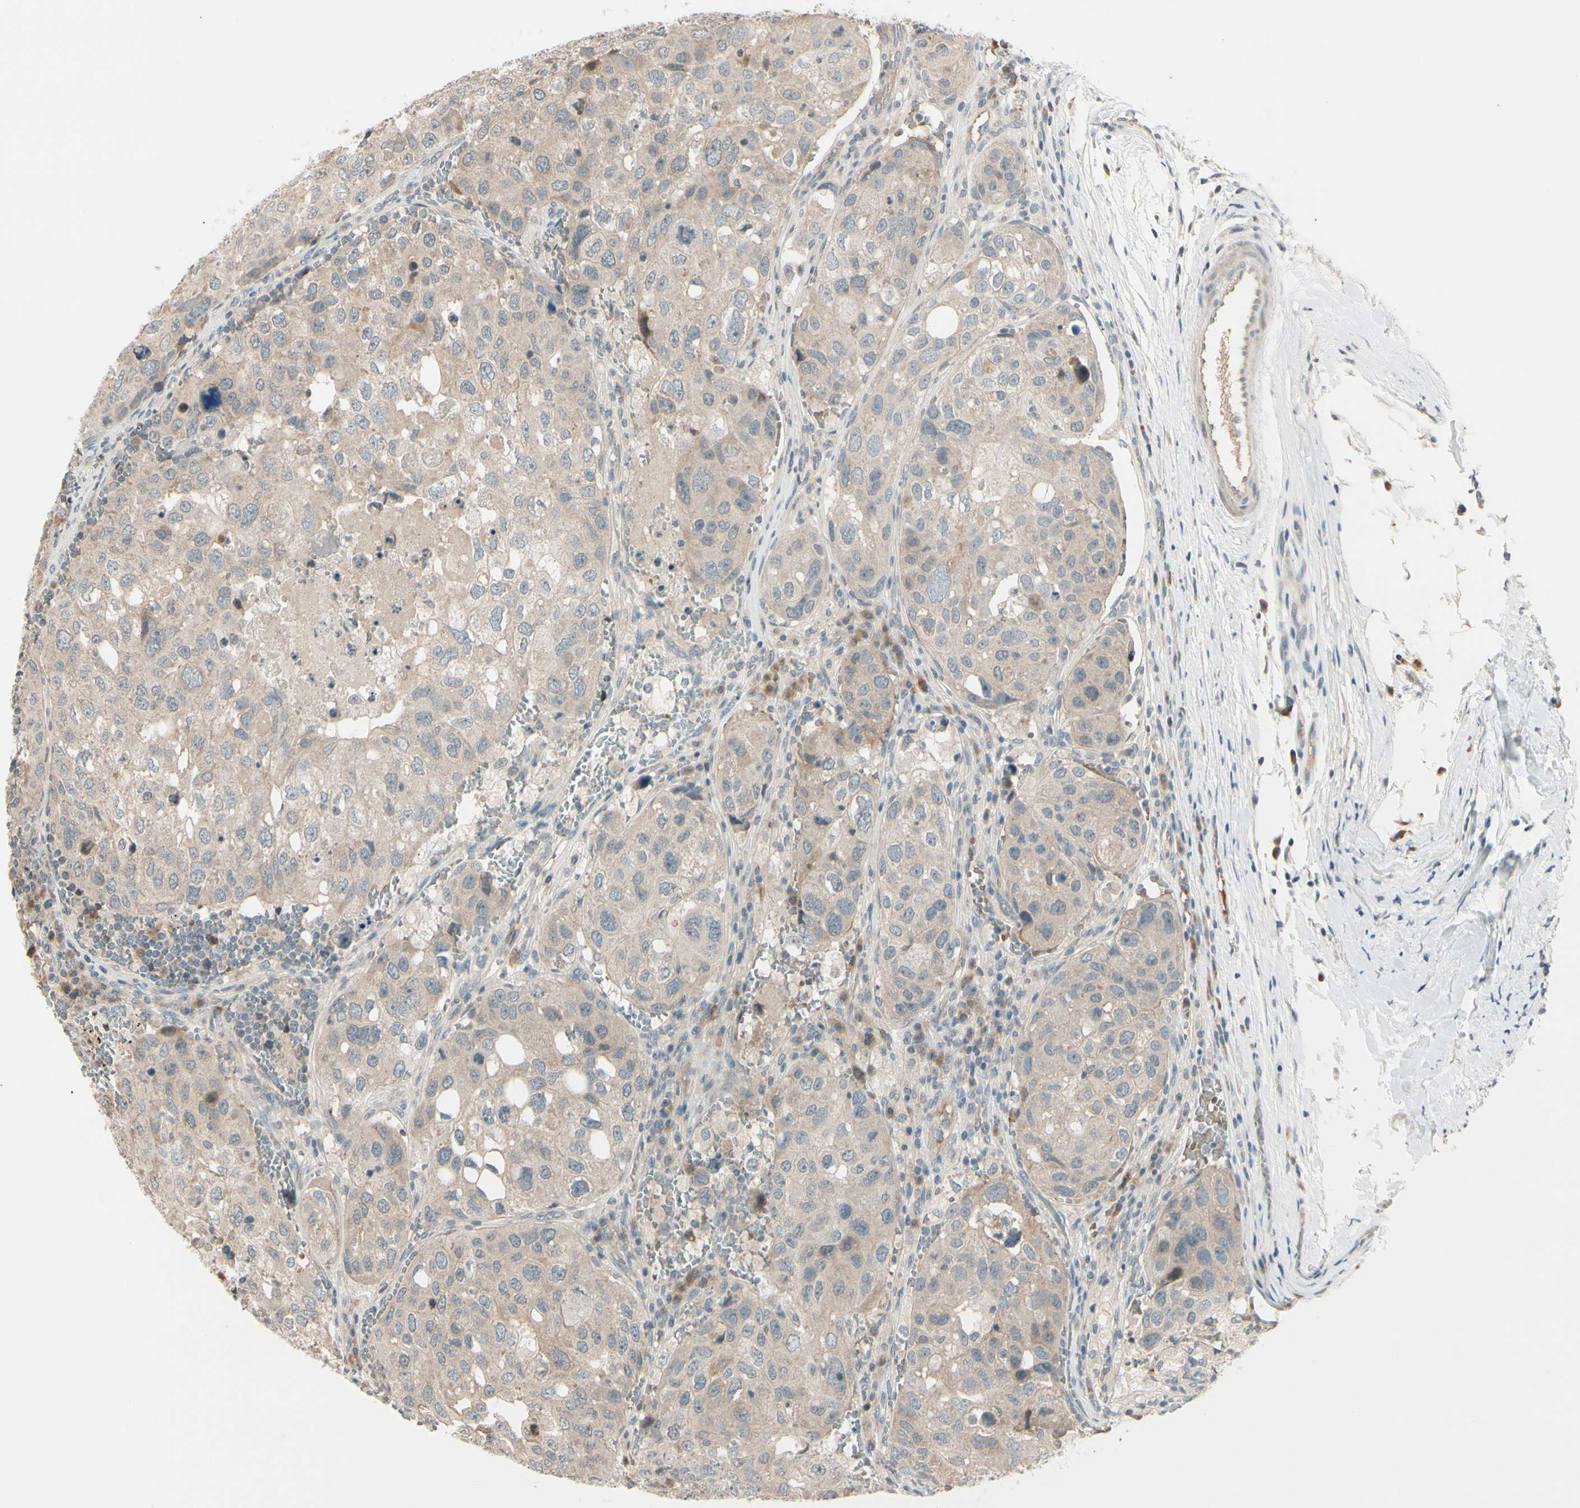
{"staining": {"intensity": "weak", "quantity": ">75%", "location": "cytoplasmic/membranous"}, "tissue": "urothelial cancer", "cell_type": "Tumor cells", "image_type": "cancer", "snomed": [{"axis": "morphology", "description": "Urothelial carcinoma, High grade"}, {"axis": "topography", "description": "Lymph node"}, {"axis": "topography", "description": "Urinary bladder"}], "caption": "A brown stain shows weak cytoplasmic/membranous positivity of a protein in urothelial carcinoma (high-grade) tumor cells.", "gene": "FGF10", "patient": {"sex": "male", "age": 51}}